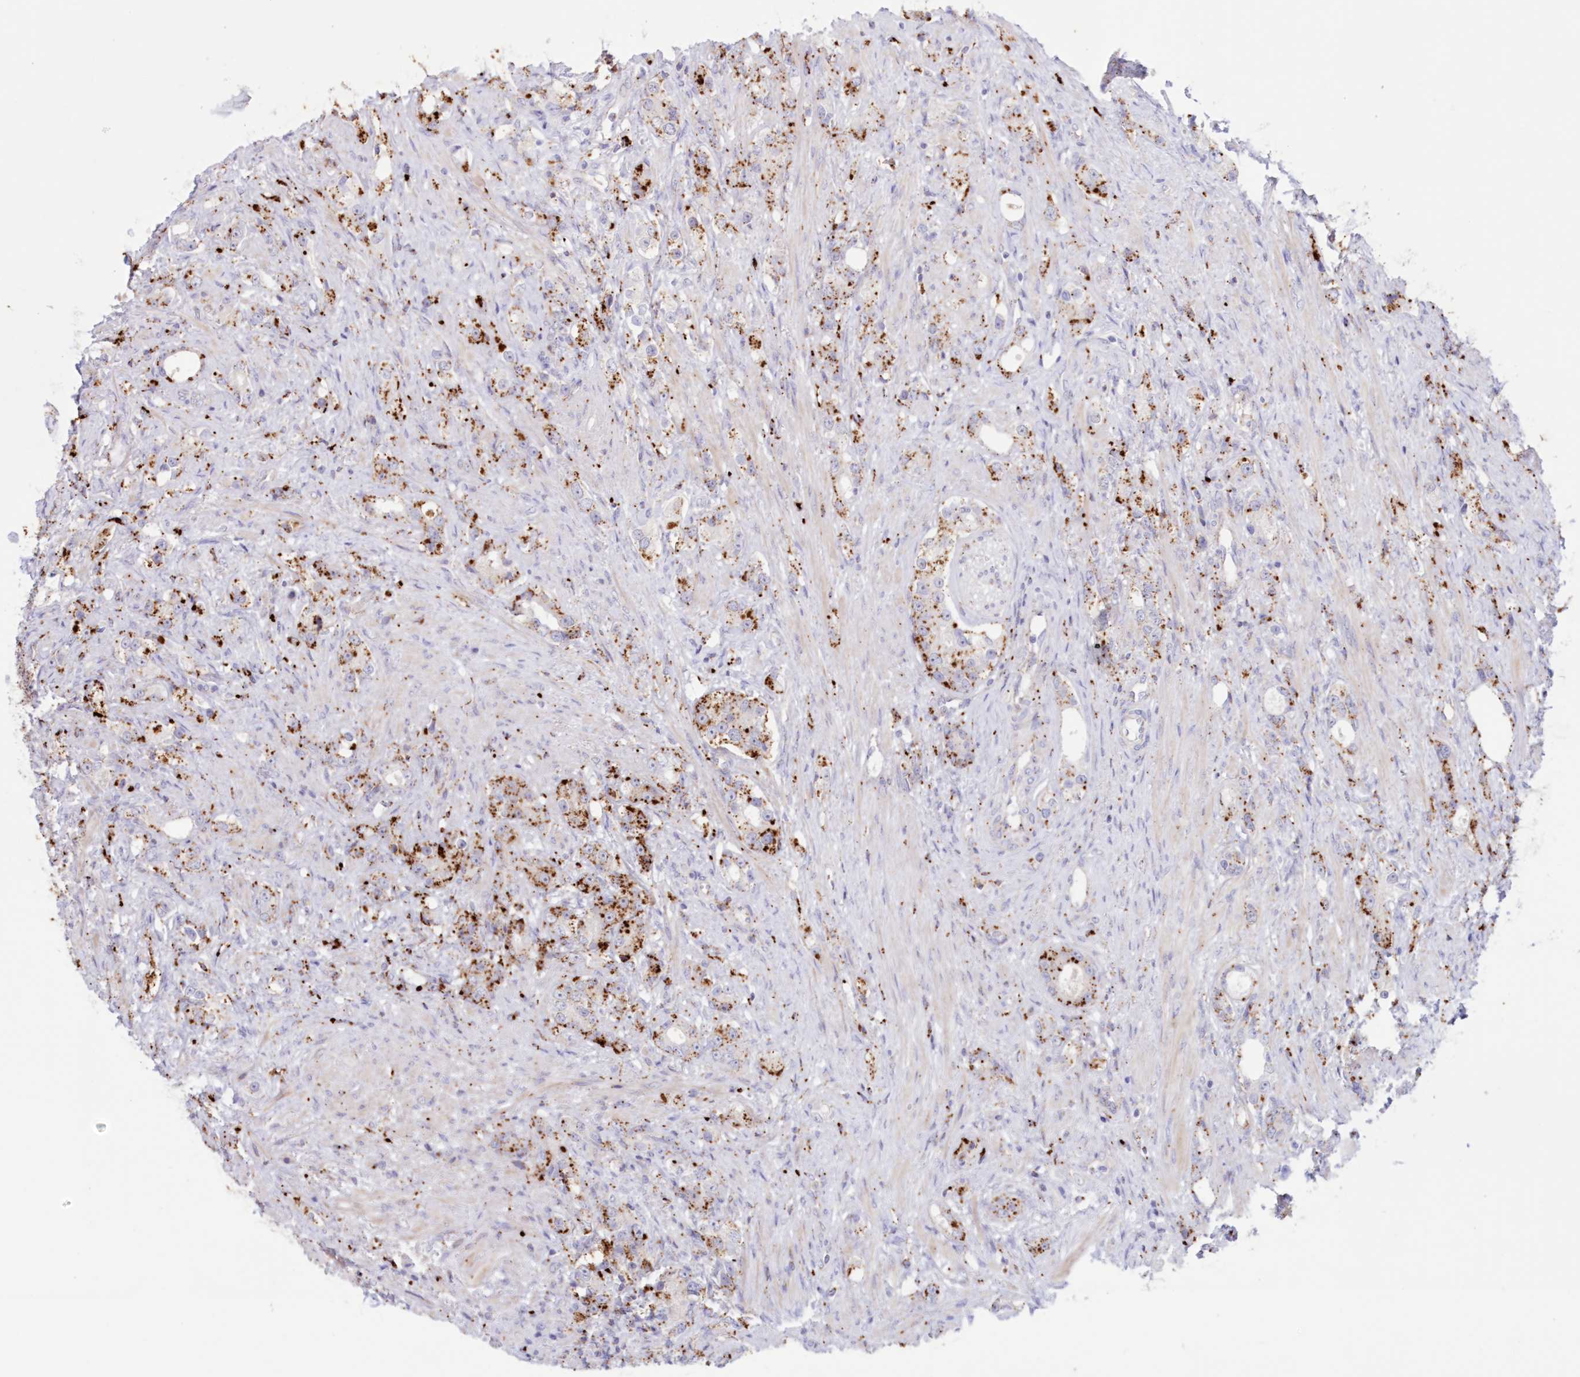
{"staining": {"intensity": "moderate", "quantity": ">75%", "location": "cytoplasmic/membranous"}, "tissue": "prostate cancer", "cell_type": "Tumor cells", "image_type": "cancer", "snomed": [{"axis": "morphology", "description": "Adenocarcinoma, High grade"}, {"axis": "topography", "description": "Prostate"}], "caption": "Human prostate cancer stained for a protein (brown) displays moderate cytoplasmic/membranous positive positivity in about >75% of tumor cells.", "gene": "TPP1", "patient": {"sex": "male", "age": 63}}